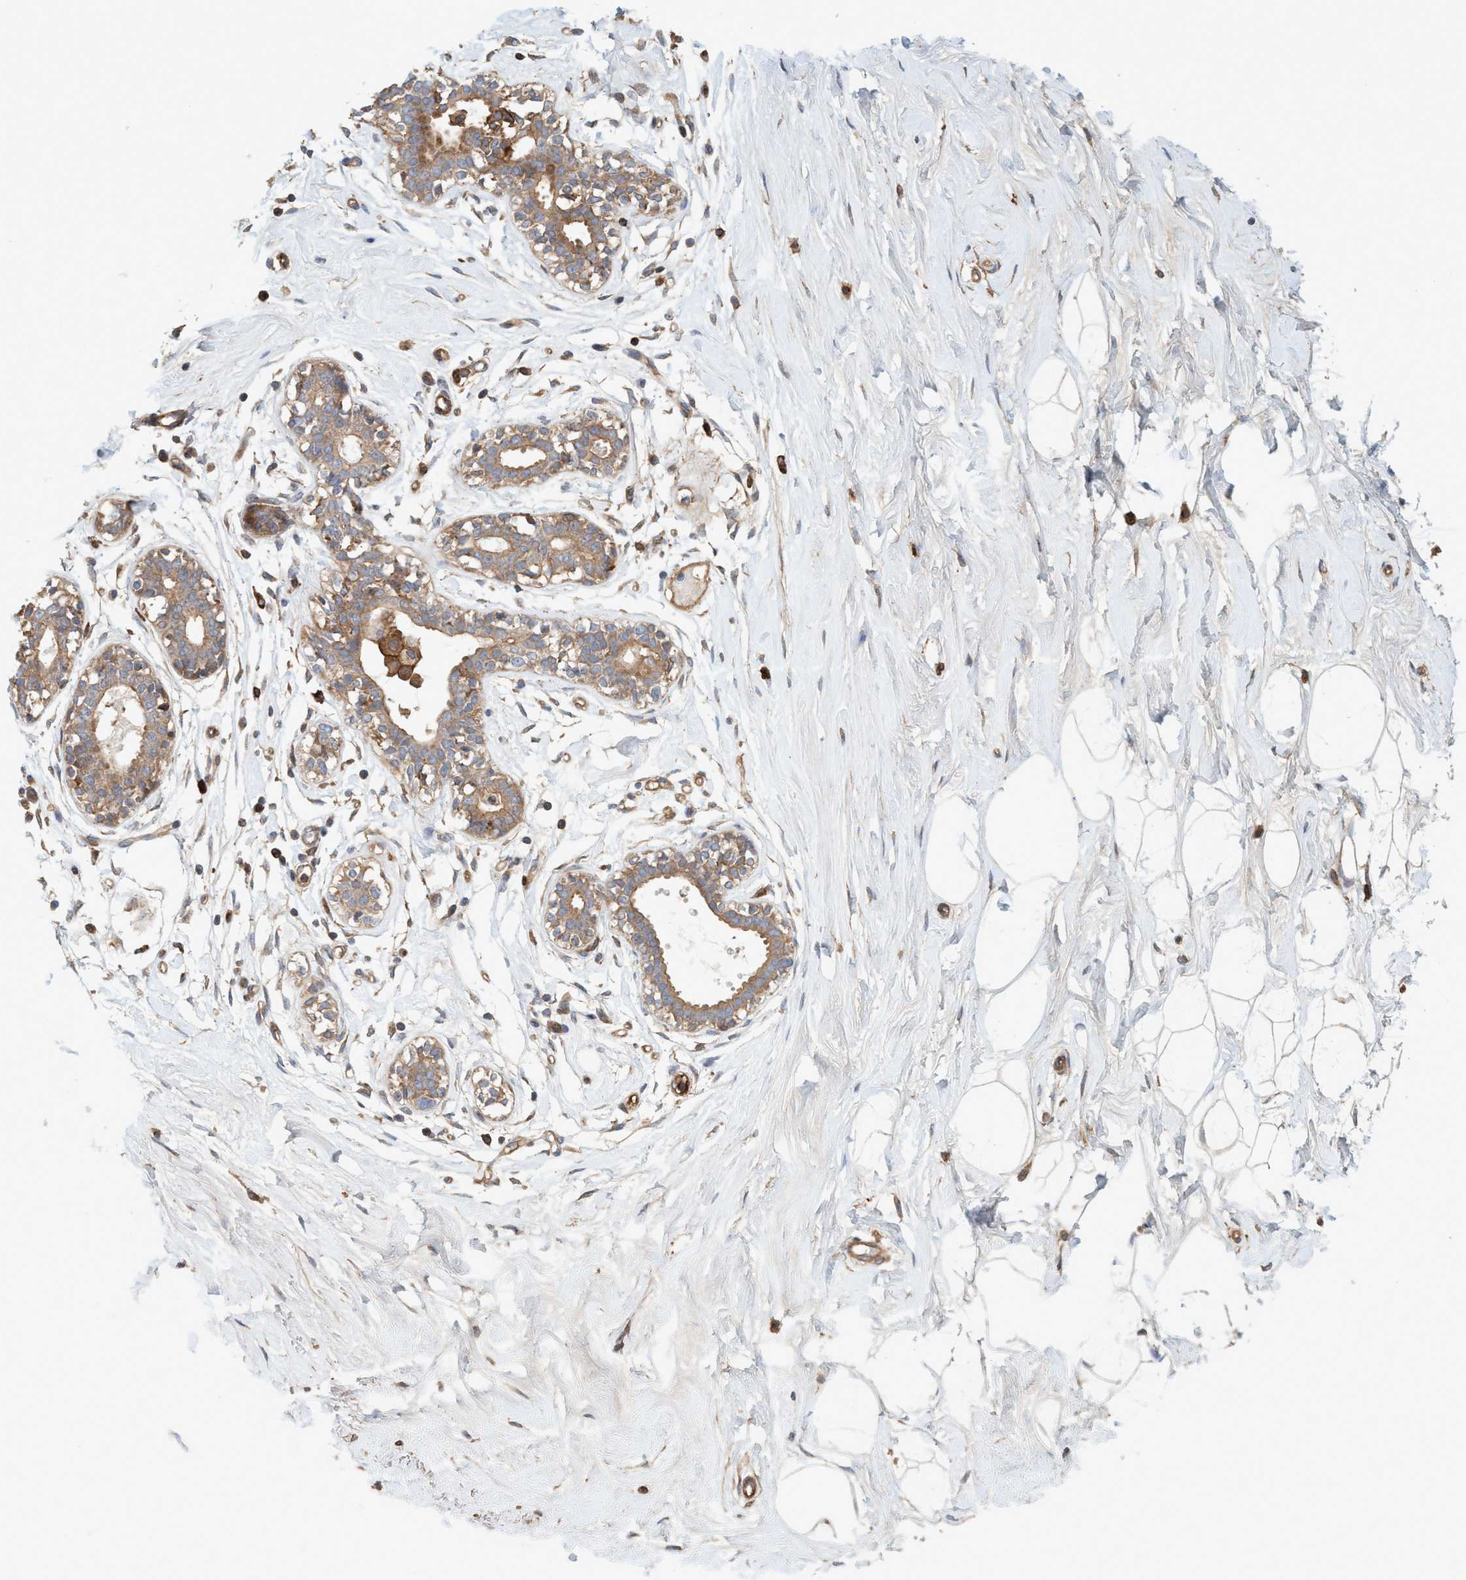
{"staining": {"intensity": "negative", "quantity": "none", "location": "none"}, "tissue": "breast", "cell_type": "Adipocytes", "image_type": "normal", "snomed": [{"axis": "morphology", "description": "Normal tissue, NOS"}, {"axis": "topography", "description": "Breast"}], "caption": "DAB immunohistochemical staining of unremarkable breast displays no significant positivity in adipocytes.", "gene": "SPECC1", "patient": {"sex": "female", "age": 23}}